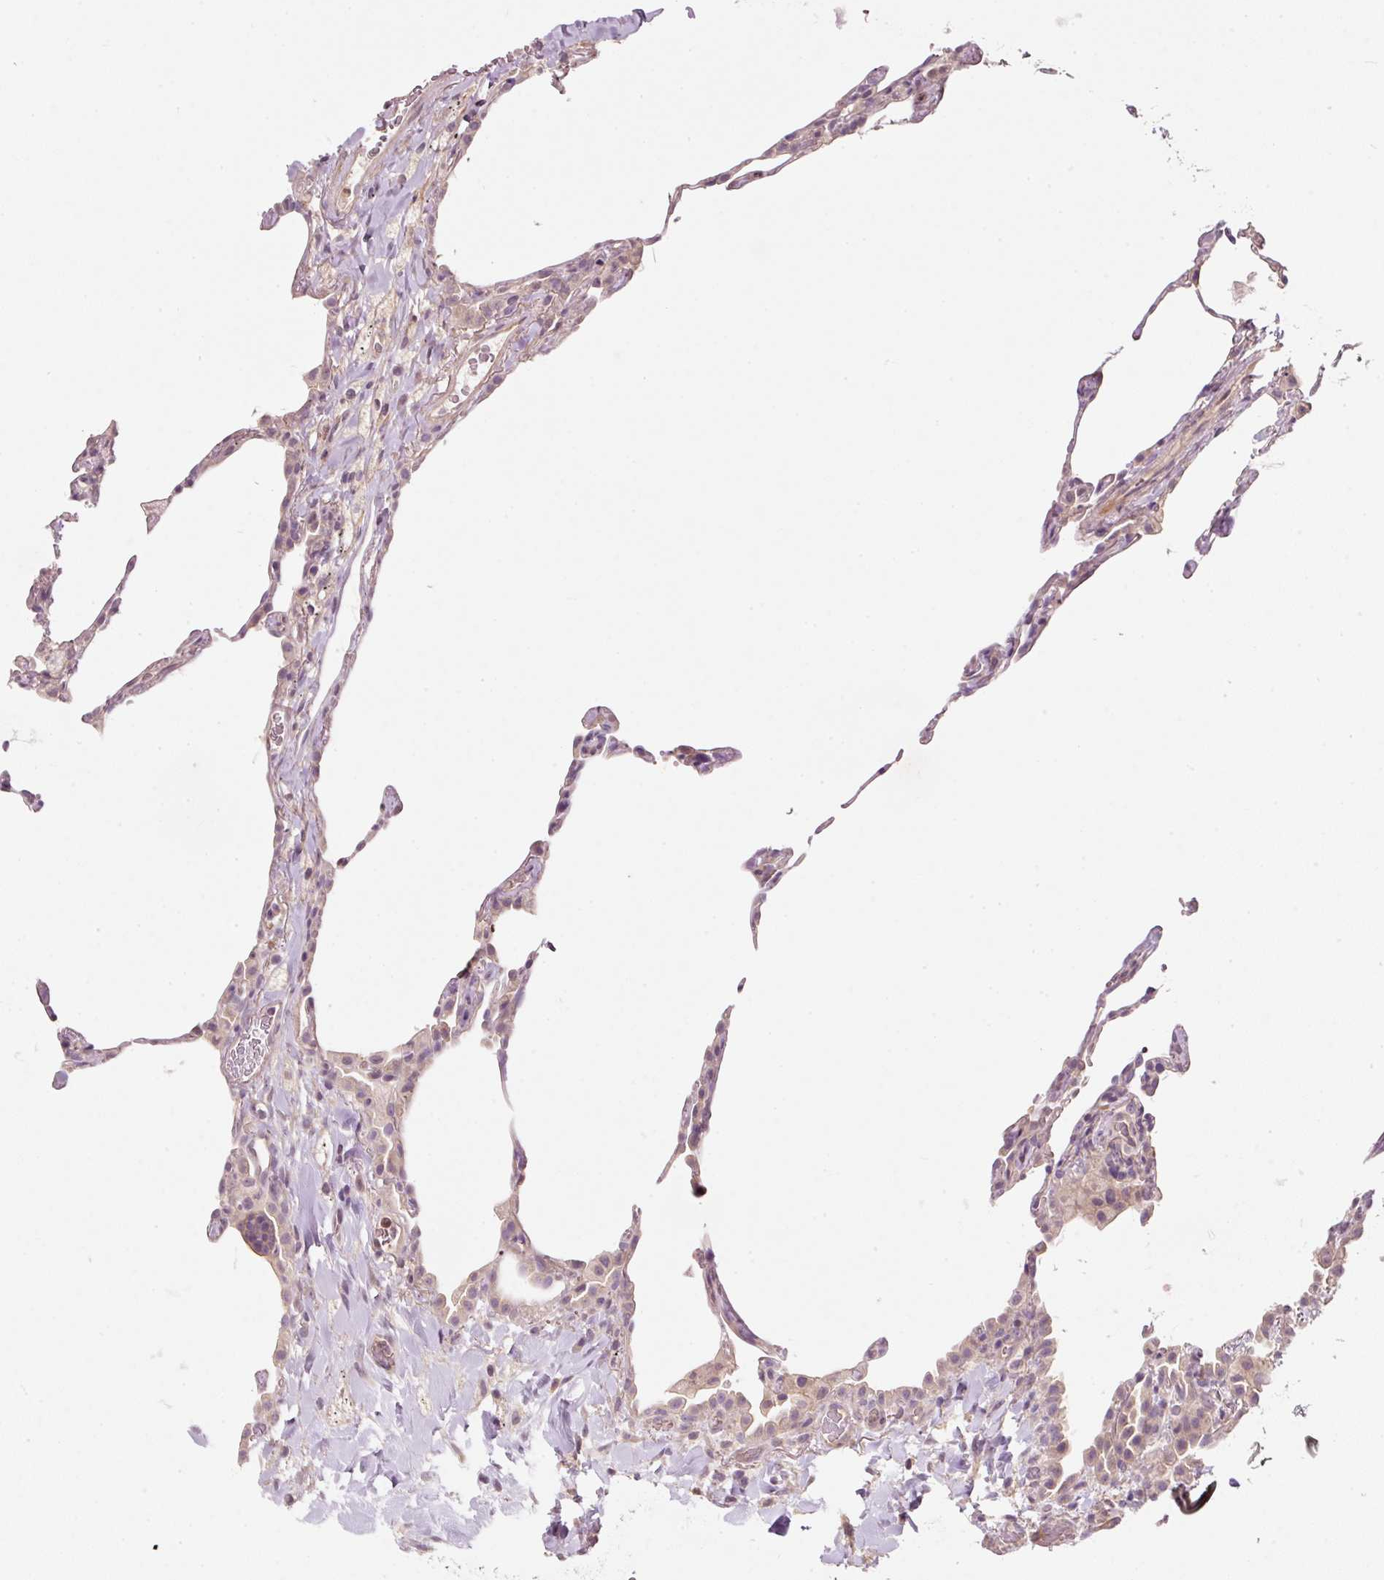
{"staining": {"intensity": "negative", "quantity": "none", "location": "none"}, "tissue": "lung", "cell_type": "Alveolar cells", "image_type": "normal", "snomed": [{"axis": "morphology", "description": "Normal tissue, NOS"}, {"axis": "topography", "description": "Lung"}], "caption": "The image reveals no staining of alveolar cells in normal lung. (Immunohistochemistry (ihc), brightfield microscopy, high magnification).", "gene": "TIRAP", "patient": {"sex": "female", "age": 57}}